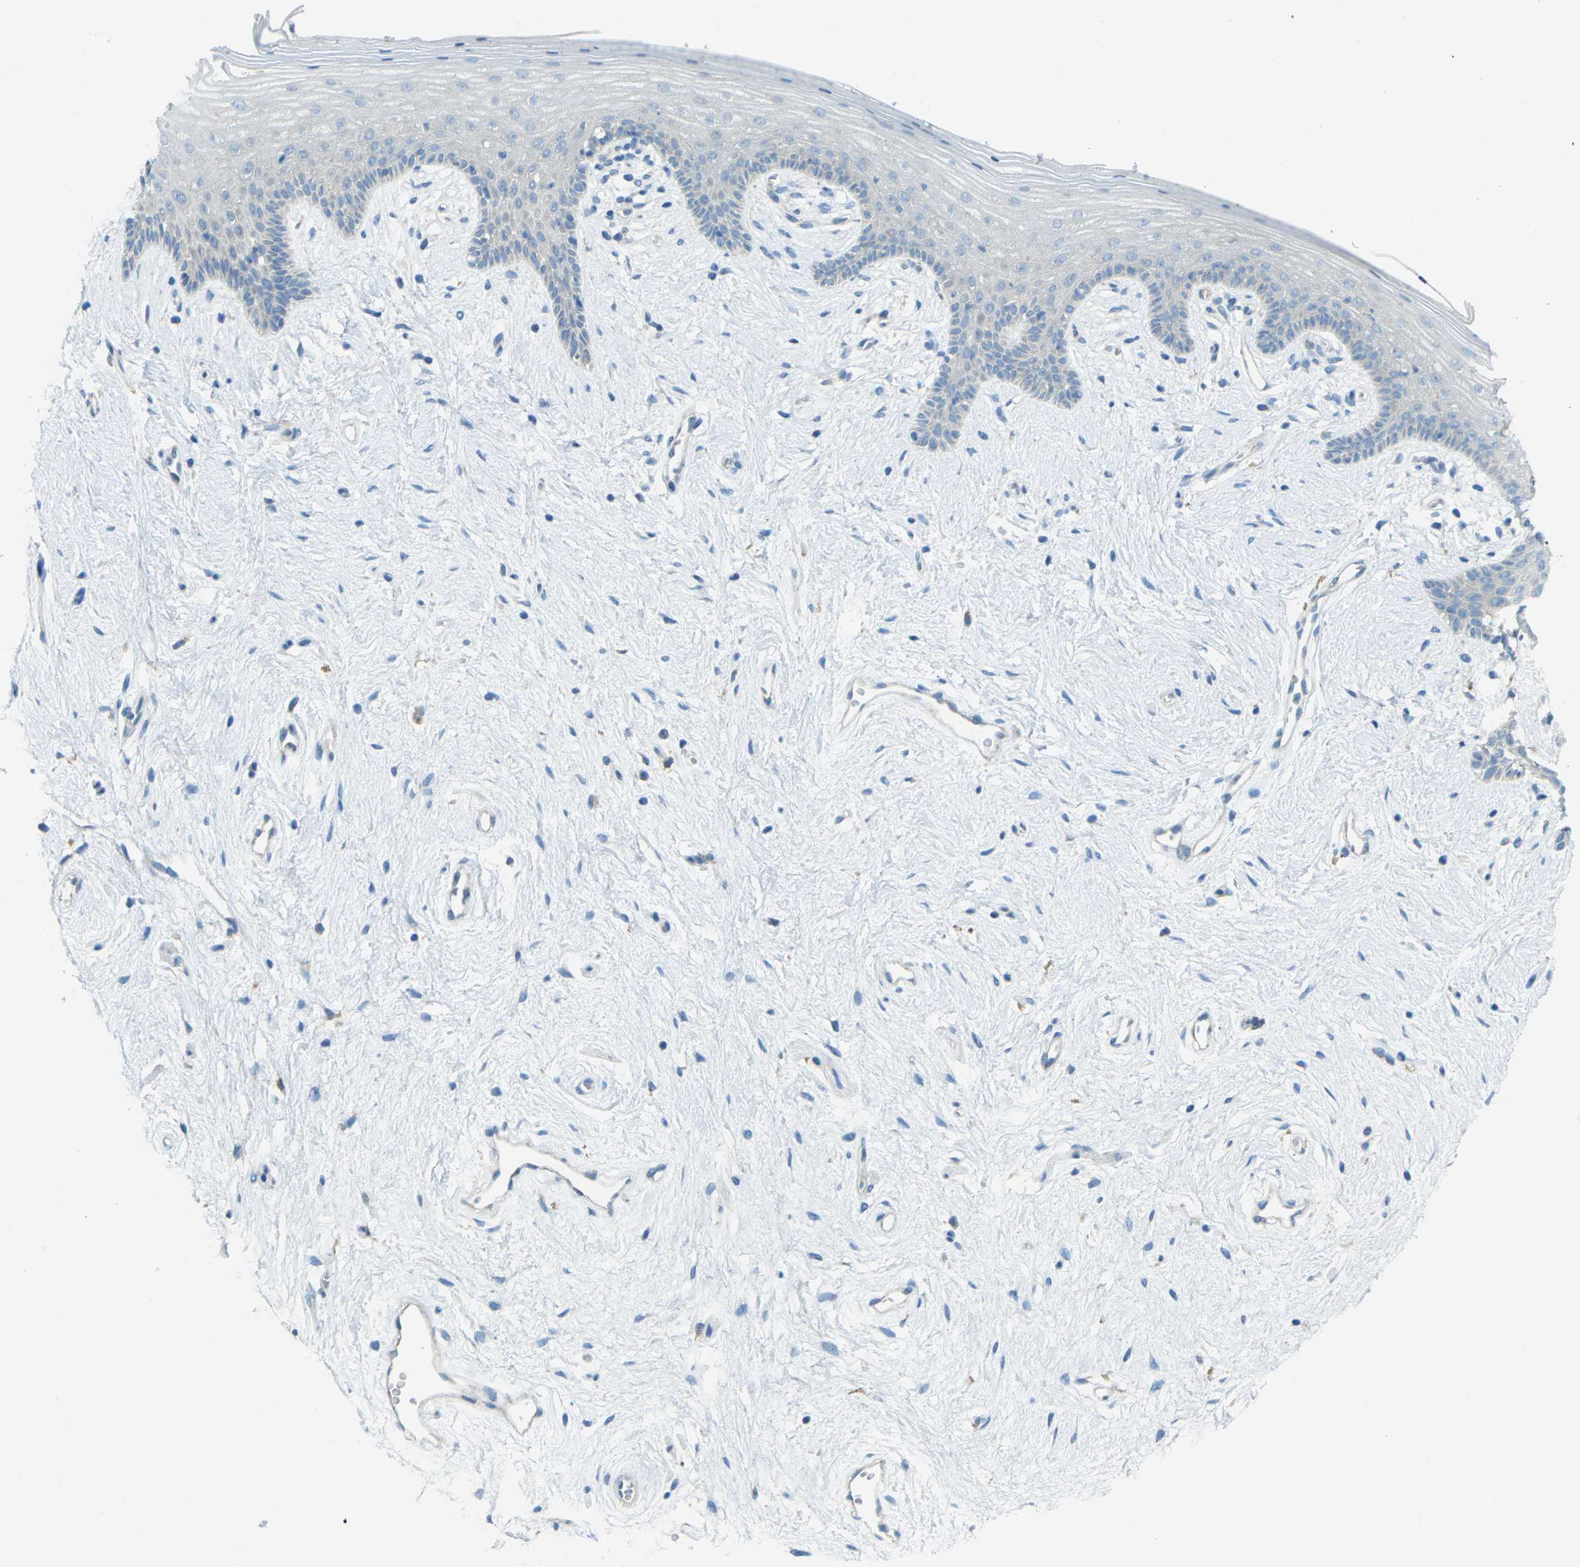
{"staining": {"intensity": "negative", "quantity": "none", "location": "none"}, "tissue": "vagina", "cell_type": "Squamous epithelial cells", "image_type": "normal", "snomed": [{"axis": "morphology", "description": "Normal tissue, NOS"}, {"axis": "topography", "description": "Vagina"}], "caption": "Immunohistochemical staining of unremarkable human vagina displays no significant positivity in squamous epithelial cells. (Brightfield microscopy of DAB (3,3'-diaminobenzidine) IHC at high magnification).", "gene": "MYLK4", "patient": {"sex": "female", "age": 44}}